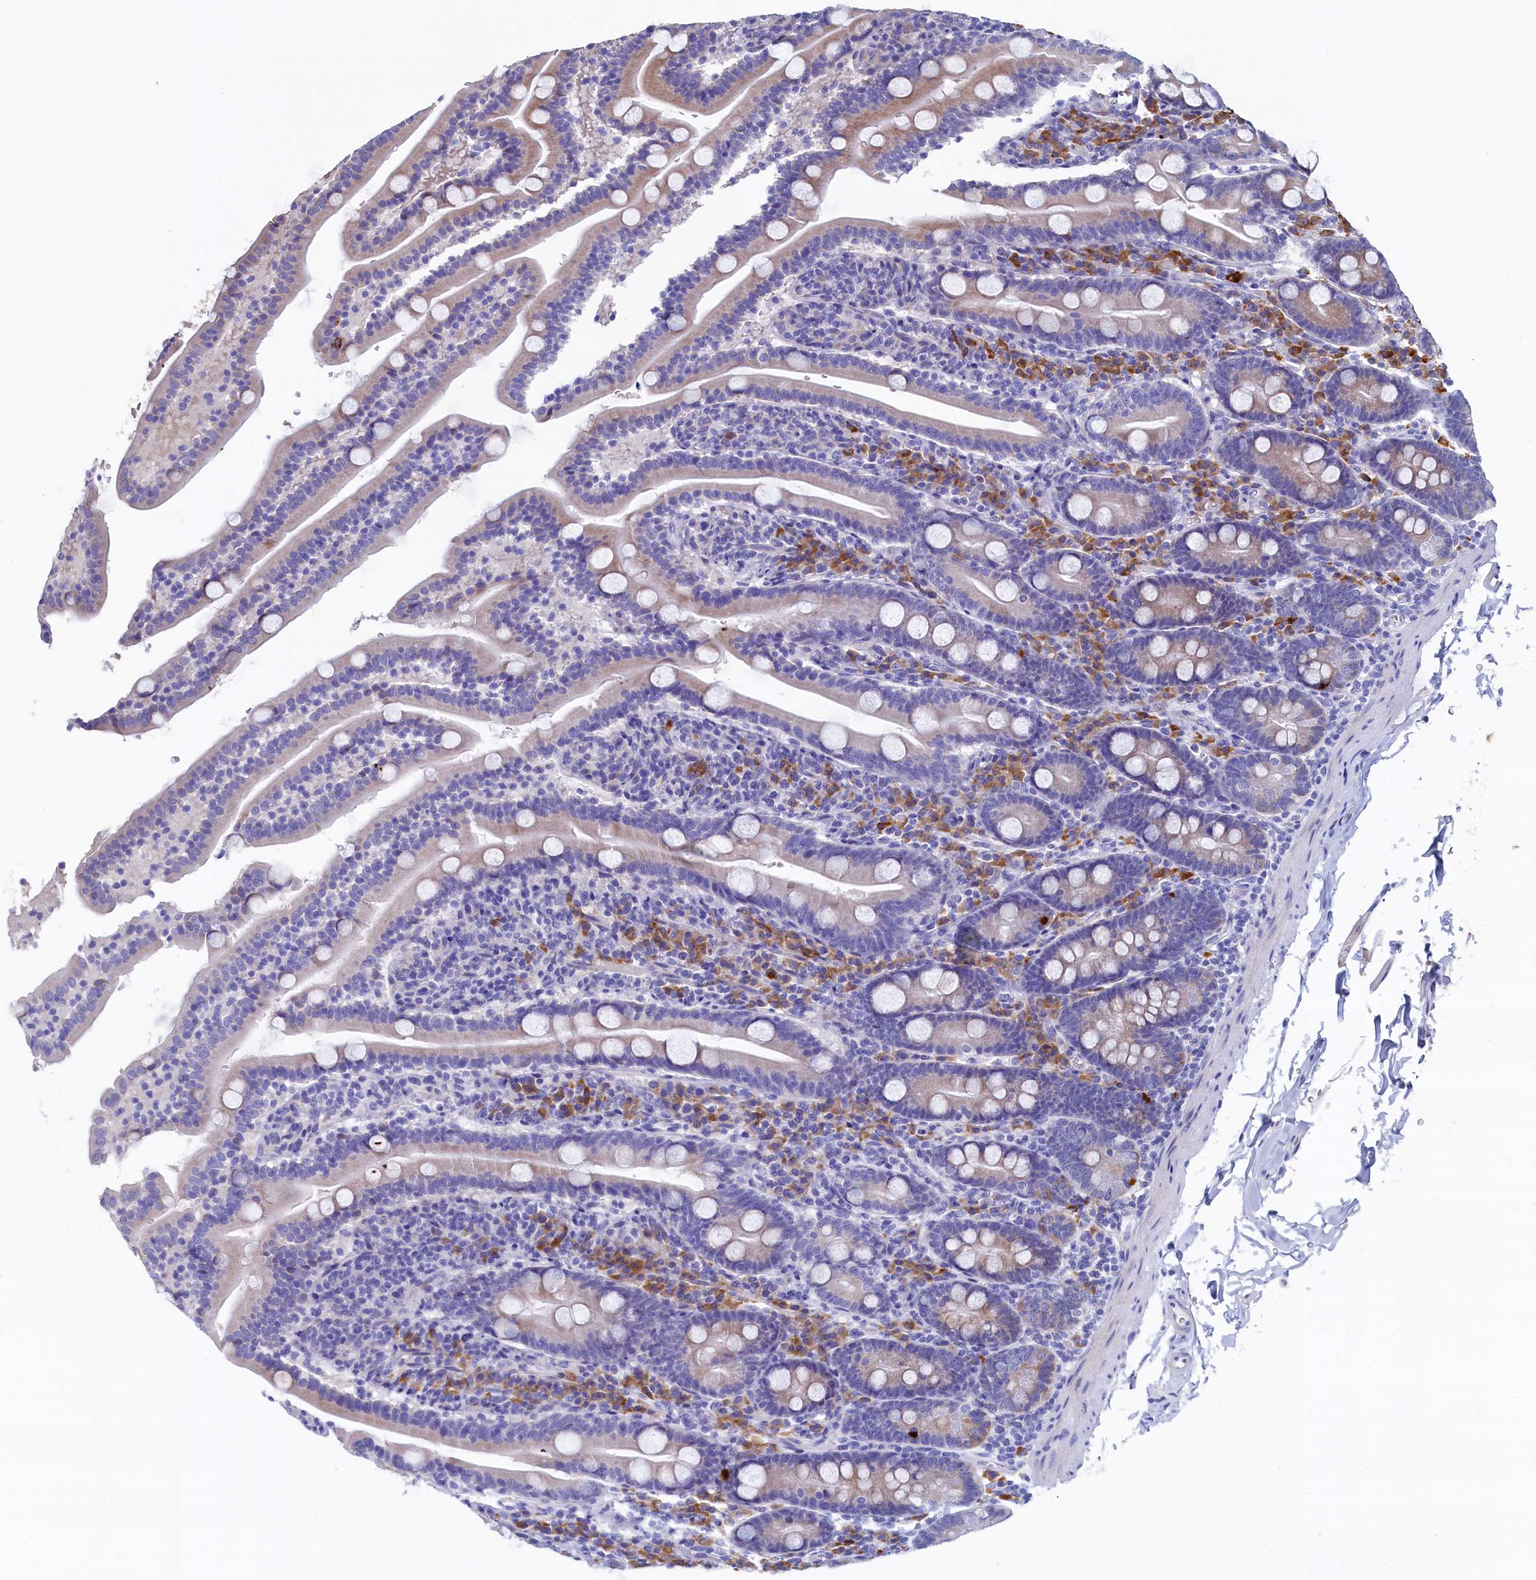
{"staining": {"intensity": "weak", "quantity": "25%-75%", "location": "cytoplasmic/membranous"}, "tissue": "duodenum", "cell_type": "Glandular cells", "image_type": "normal", "snomed": [{"axis": "morphology", "description": "Normal tissue, NOS"}, {"axis": "topography", "description": "Duodenum"}], "caption": "About 25%-75% of glandular cells in normal human duodenum demonstrate weak cytoplasmic/membranous protein positivity as visualized by brown immunohistochemical staining.", "gene": "CBLIF", "patient": {"sex": "male", "age": 35}}